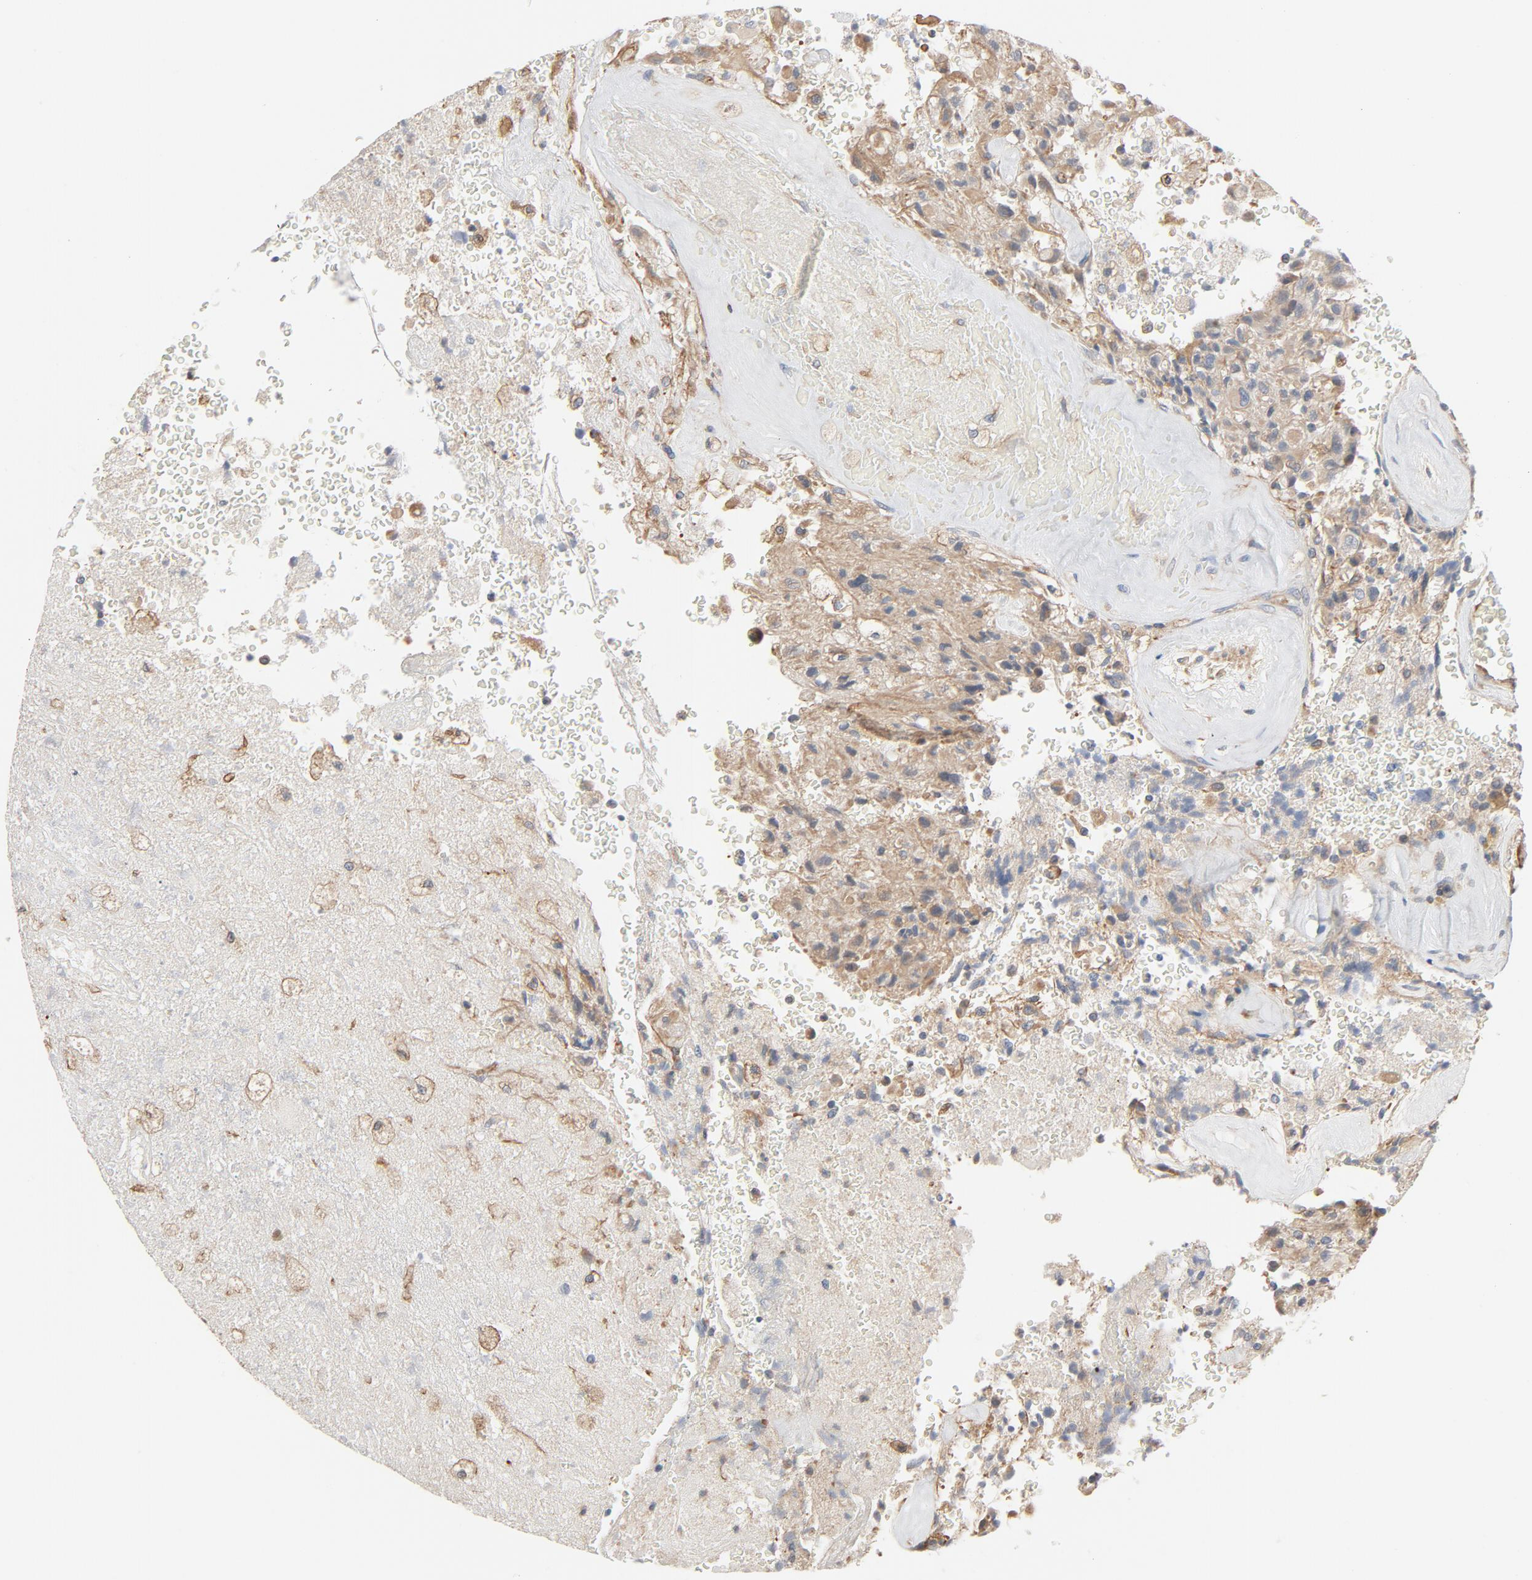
{"staining": {"intensity": "moderate", "quantity": ">75%", "location": "cytoplasmic/membranous"}, "tissue": "glioma", "cell_type": "Tumor cells", "image_type": "cancer", "snomed": [{"axis": "morphology", "description": "Normal tissue, NOS"}, {"axis": "morphology", "description": "Glioma, malignant, High grade"}, {"axis": "topography", "description": "Cerebral cortex"}], "caption": "Human glioma stained for a protein (brown) exhibits moderate cytoplasmic/membranous positive expression in about >75% of tumor cells.", "gene": "TRIOBP", "patient": {"sex": "male", "age": 56}}